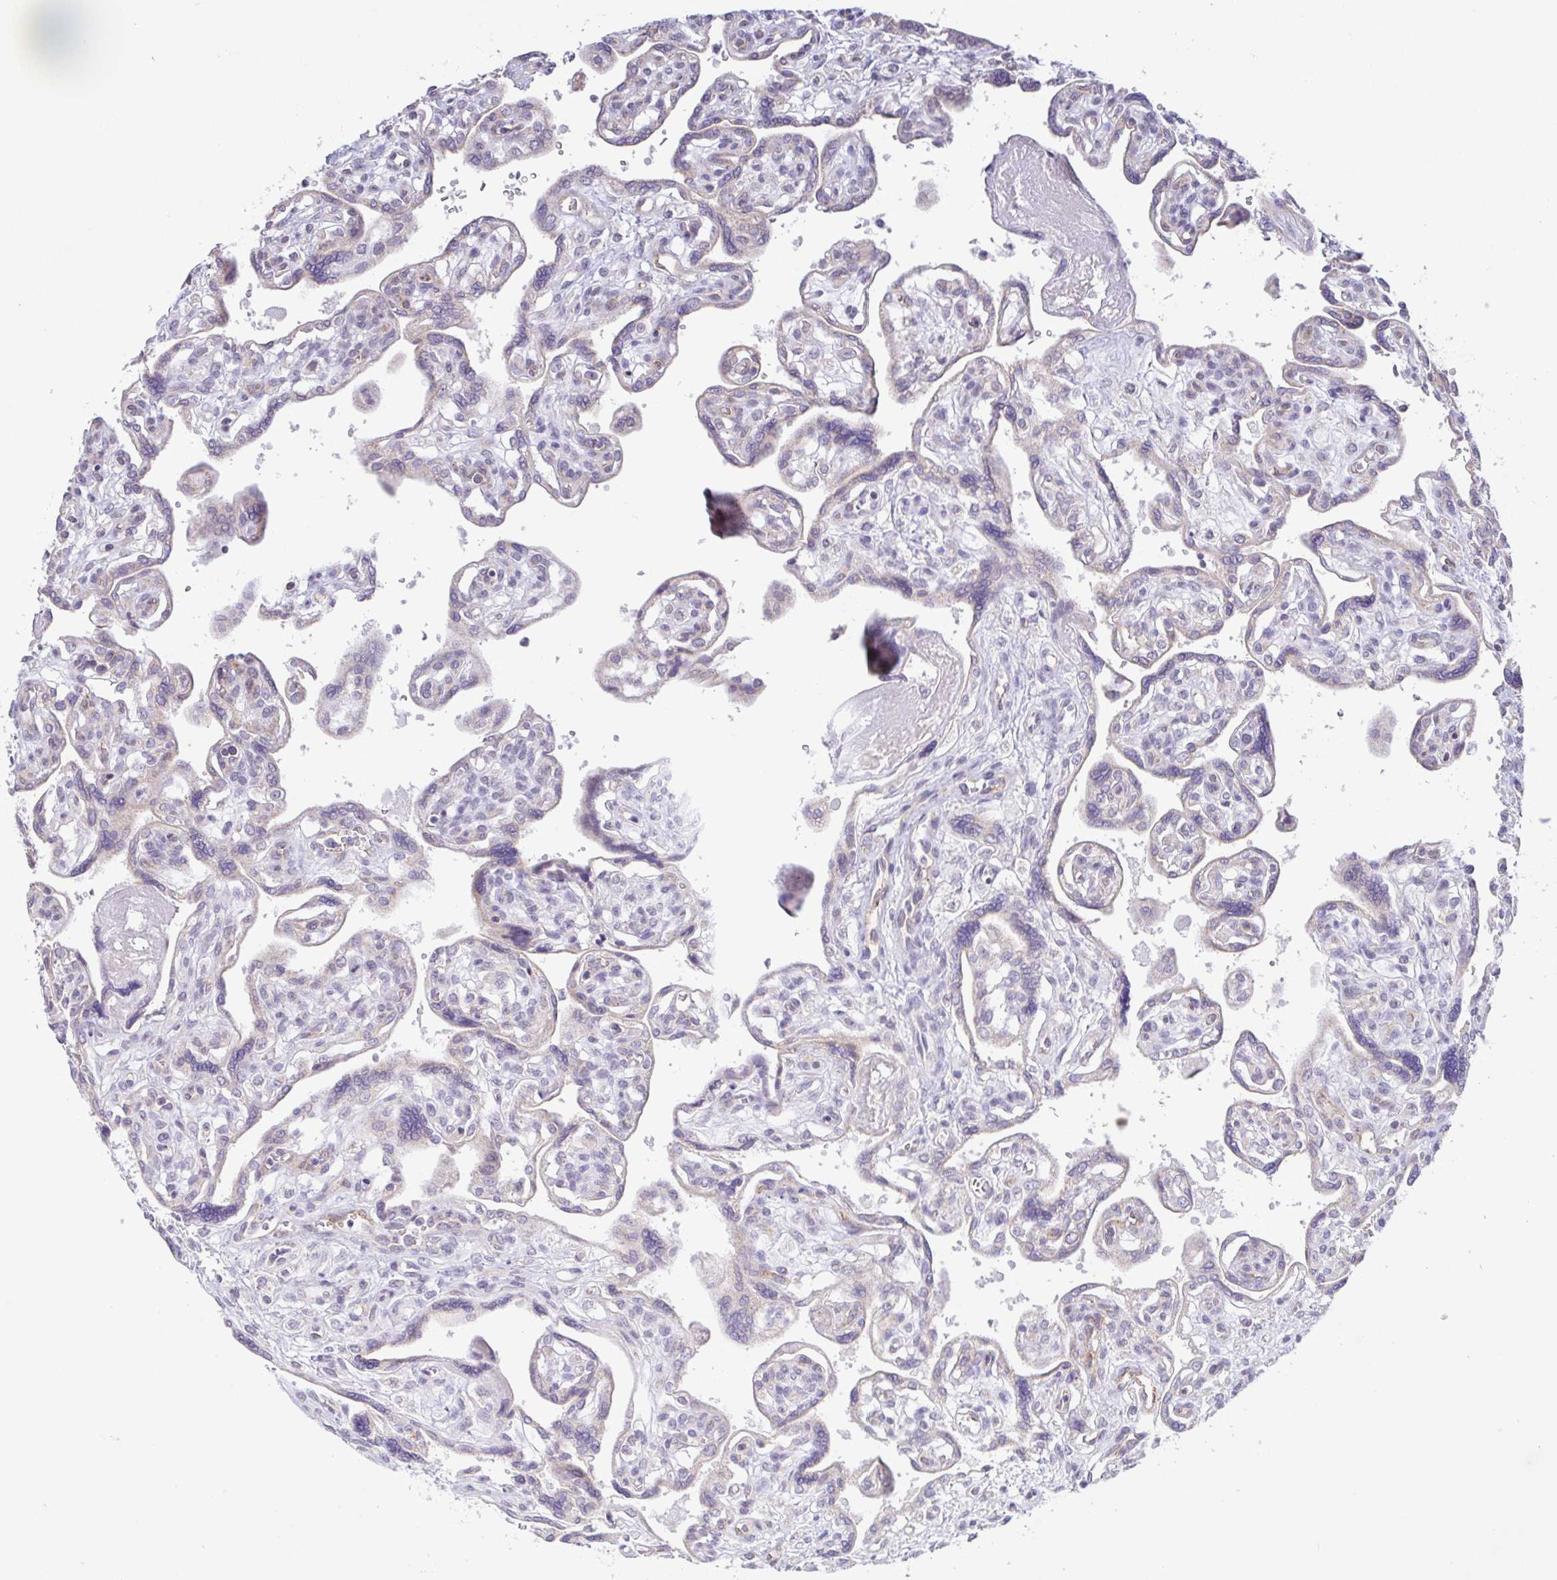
{"staining": {"intensity": "negative", "quantity": "none", "location": "none"}, "tissue": "placenta", "cell_type": "Decidual cells", "image_type": "normal", "snomed": [{"axis": "morphology", "description": "Normal tissue, NOS"}, {"axis": "topography", "description": "Placenta"}], "caption": "Unremarkable placenta was stained to show a protein in brown. There is no significant positivity in decidual cells. (DAB immunohistochemistry (IHC), high magnification).", "gene": "PLCD4", "patient": {"sex": "female", "age": 39}}